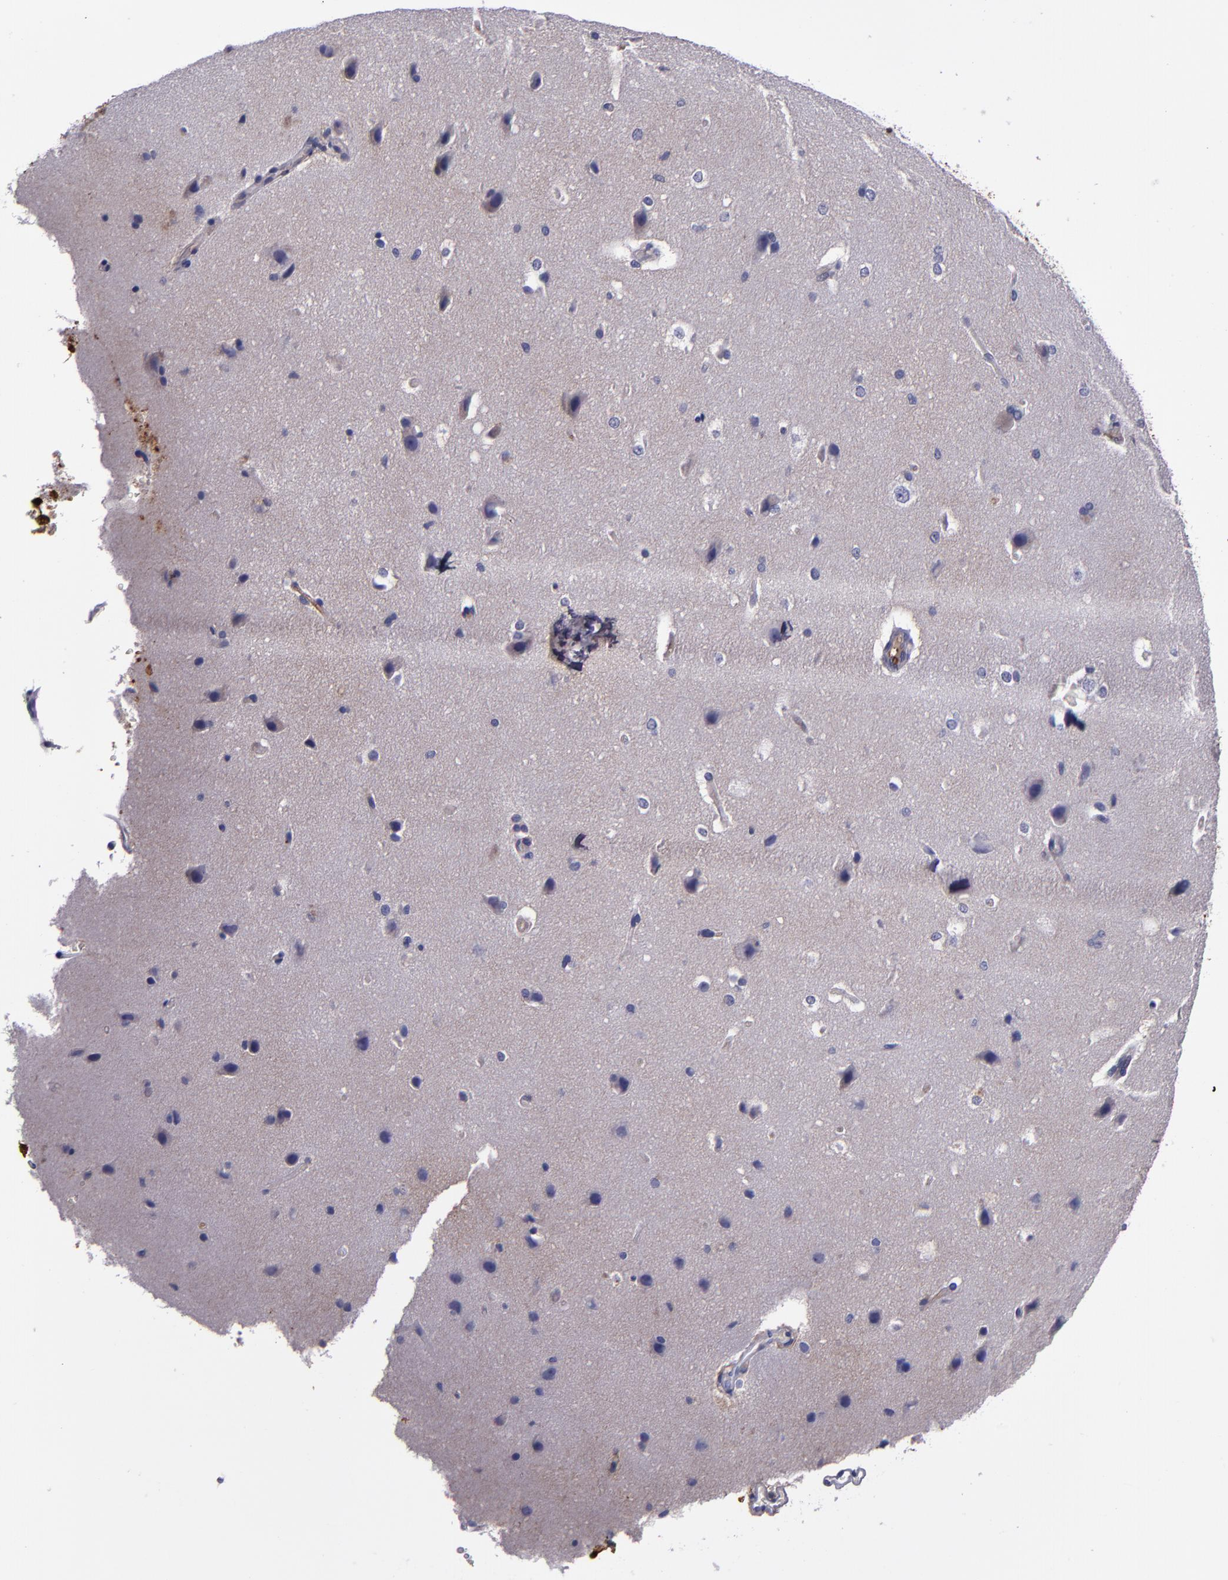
{"staining": {"intensity": "negative", "quantity": "none", "location": "none"}, "tissue": "cerebral cortex", "cell_type": "Endothelial cells", "image_type": "normal", "snomed": [{"axis": "morphology", "description": "Normal tissue, NOS"}, {"axis": "topography", "description": "Cerebral cortex"}], "caption": "Immunohistochemical staining of benign cerebral cortex exhibits no significant expression in endothelial cells. (Brightfield microscopy of DAB (3,3'-diaminobenzidine) immunohistochemistry at high magnification).", "gene": "MFGE8", "patient": {"sex": "female", "age": 45}}